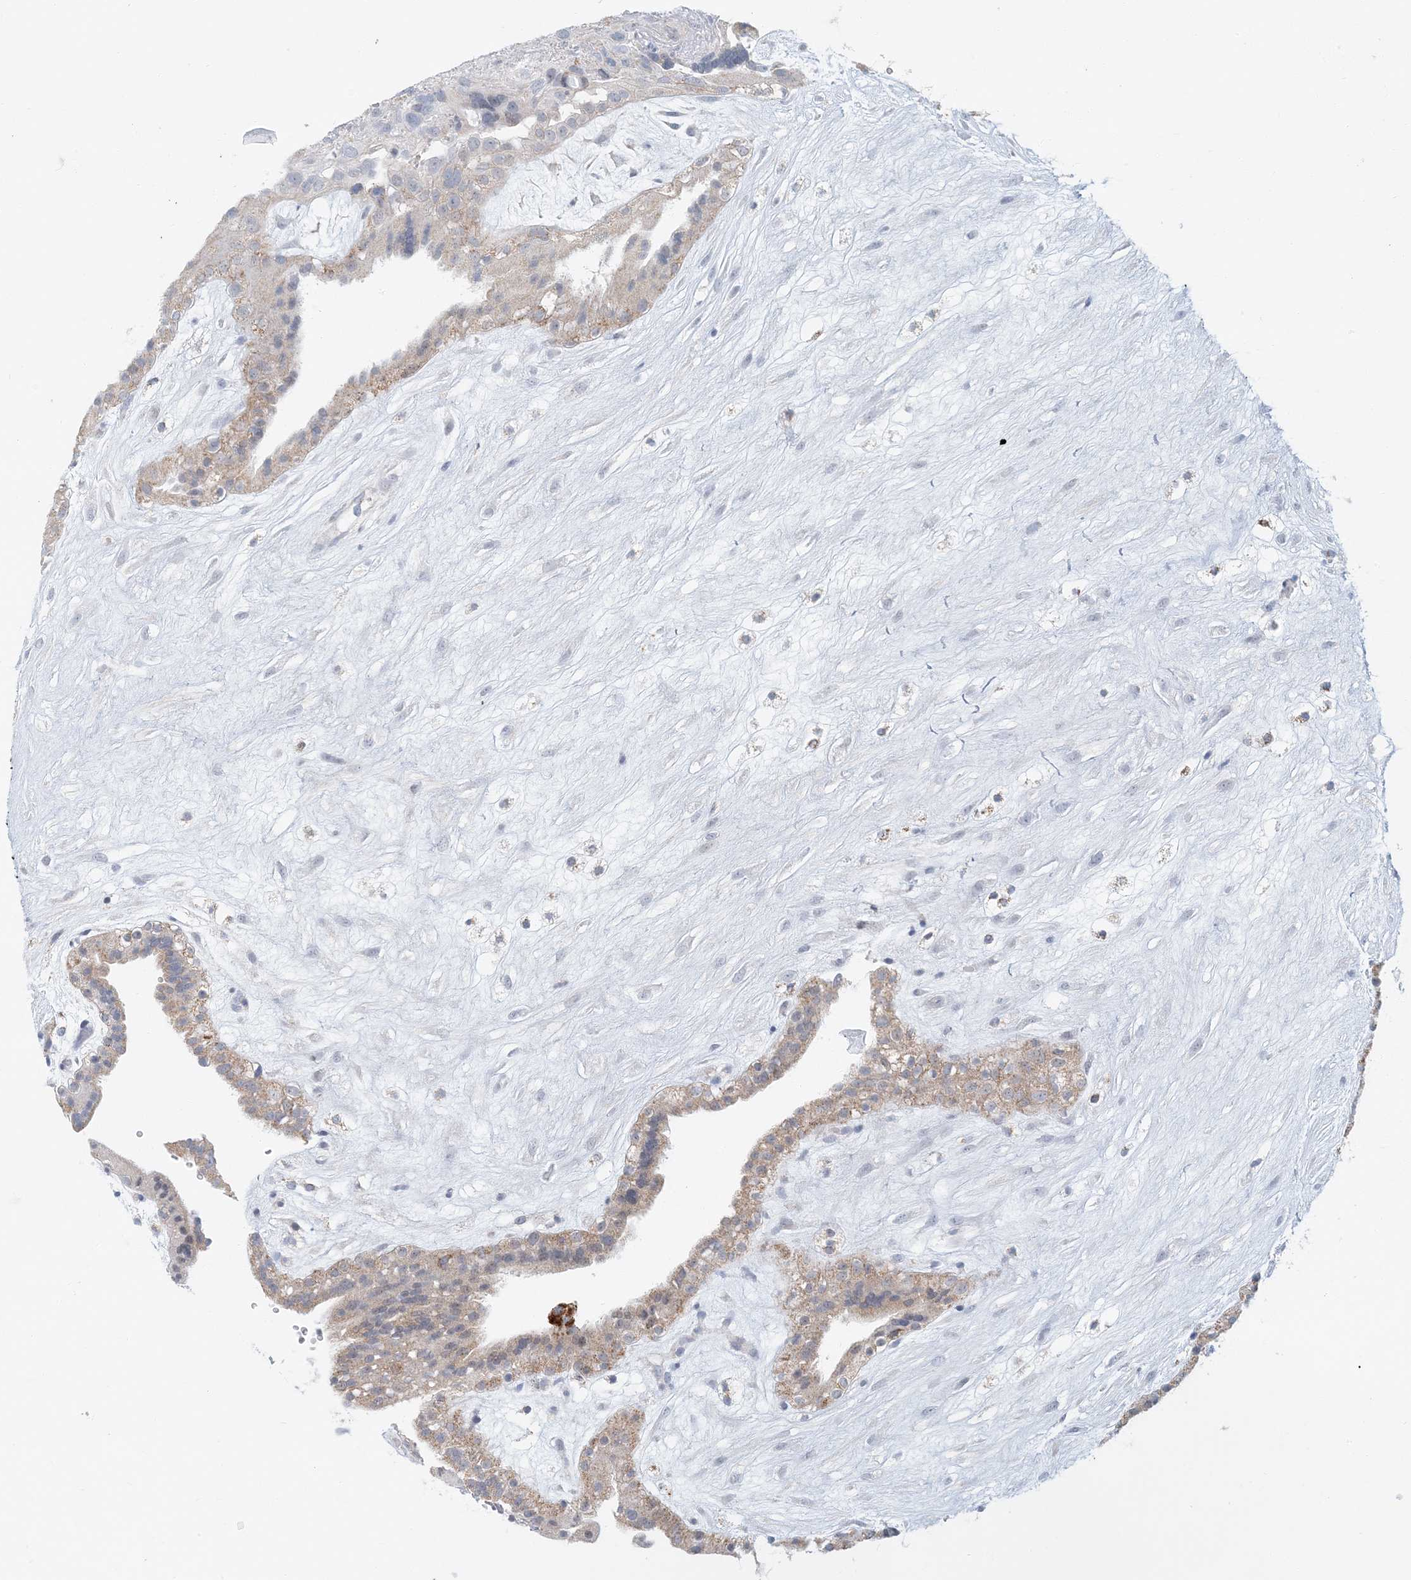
{"staining": {"intensity": "weak", "quantity": "25%-75%", "location": "nuclear"}, "tissue": "placenta", "cell_type": "Decidual cells", "image_type": "normal", "snomed": [{"axis": "morphology", "description": "Normal tissue, NOS"}, {"axis": "topography", "description": "Placenta"}], "caption": "Immunohistochemical staining of benign placenta reveals 25%-75% levels of weak nuclear protein expression in approximately 25%-75% of decidual cells. (DAB (3,3'-diaminobenzidine) IHC with brightfield microscopy, high magnification).", "gene": "BDH1", "patient": {"sex": "female", "age": 18}}